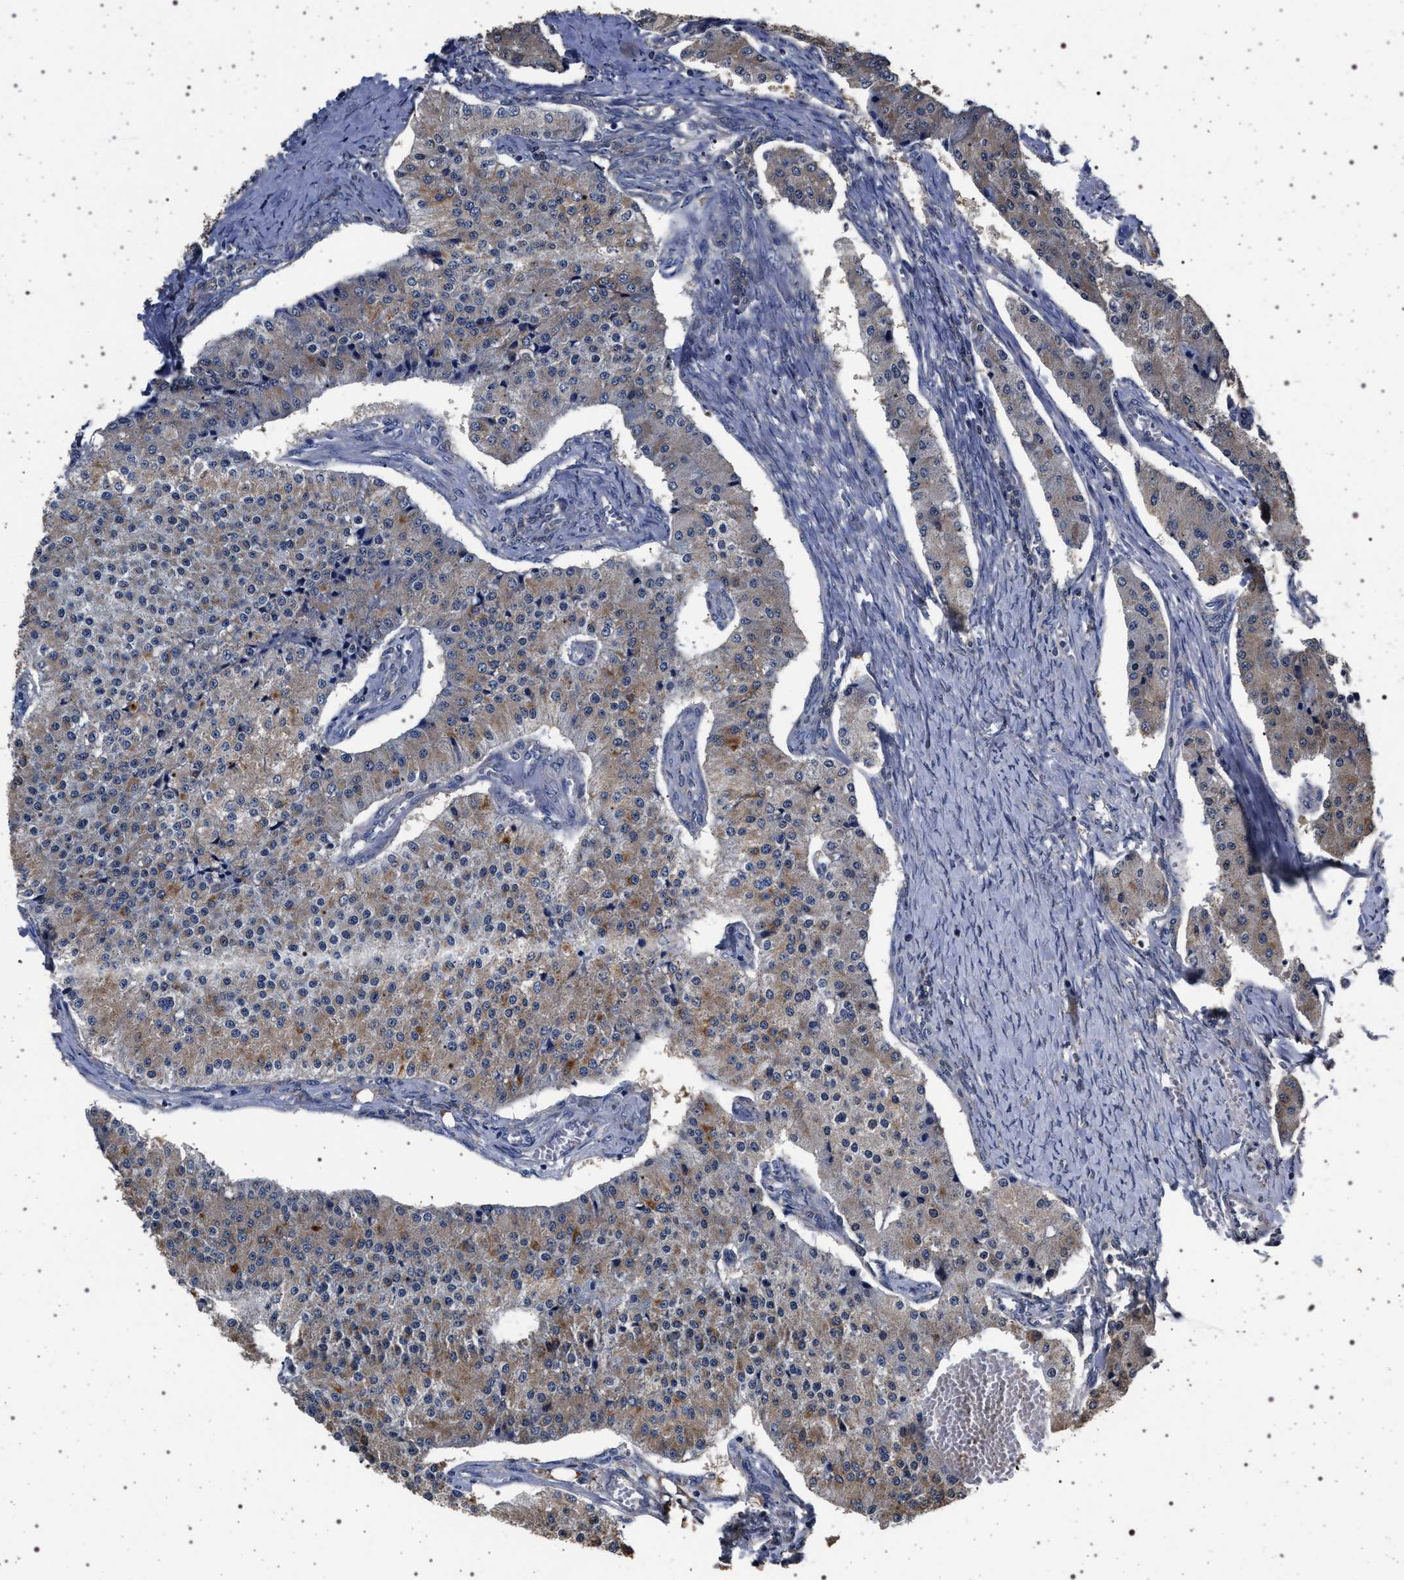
{"staining": {"intensity": "moderate", "quantity": "25%-75%", "location": "cytoplasmic/membranous"}, "tissue": "carcinoid", "cell_type": "Tumor cells", "image_type": "cancer", "snomed": [{"axis": "morphology", "description": "Carcinoid, malignant, NOS"}, {"axis": "topography", "description": "Colon"}], "caption": "Immunohistochemical staining of human carcinoid reveals medium levels of moderate cytoplasmic/membranous protein positivity in about 25%-75% of tumor cells.", "gene": "MAP3K2", "patient": {"sex": "female", "age": 52}}